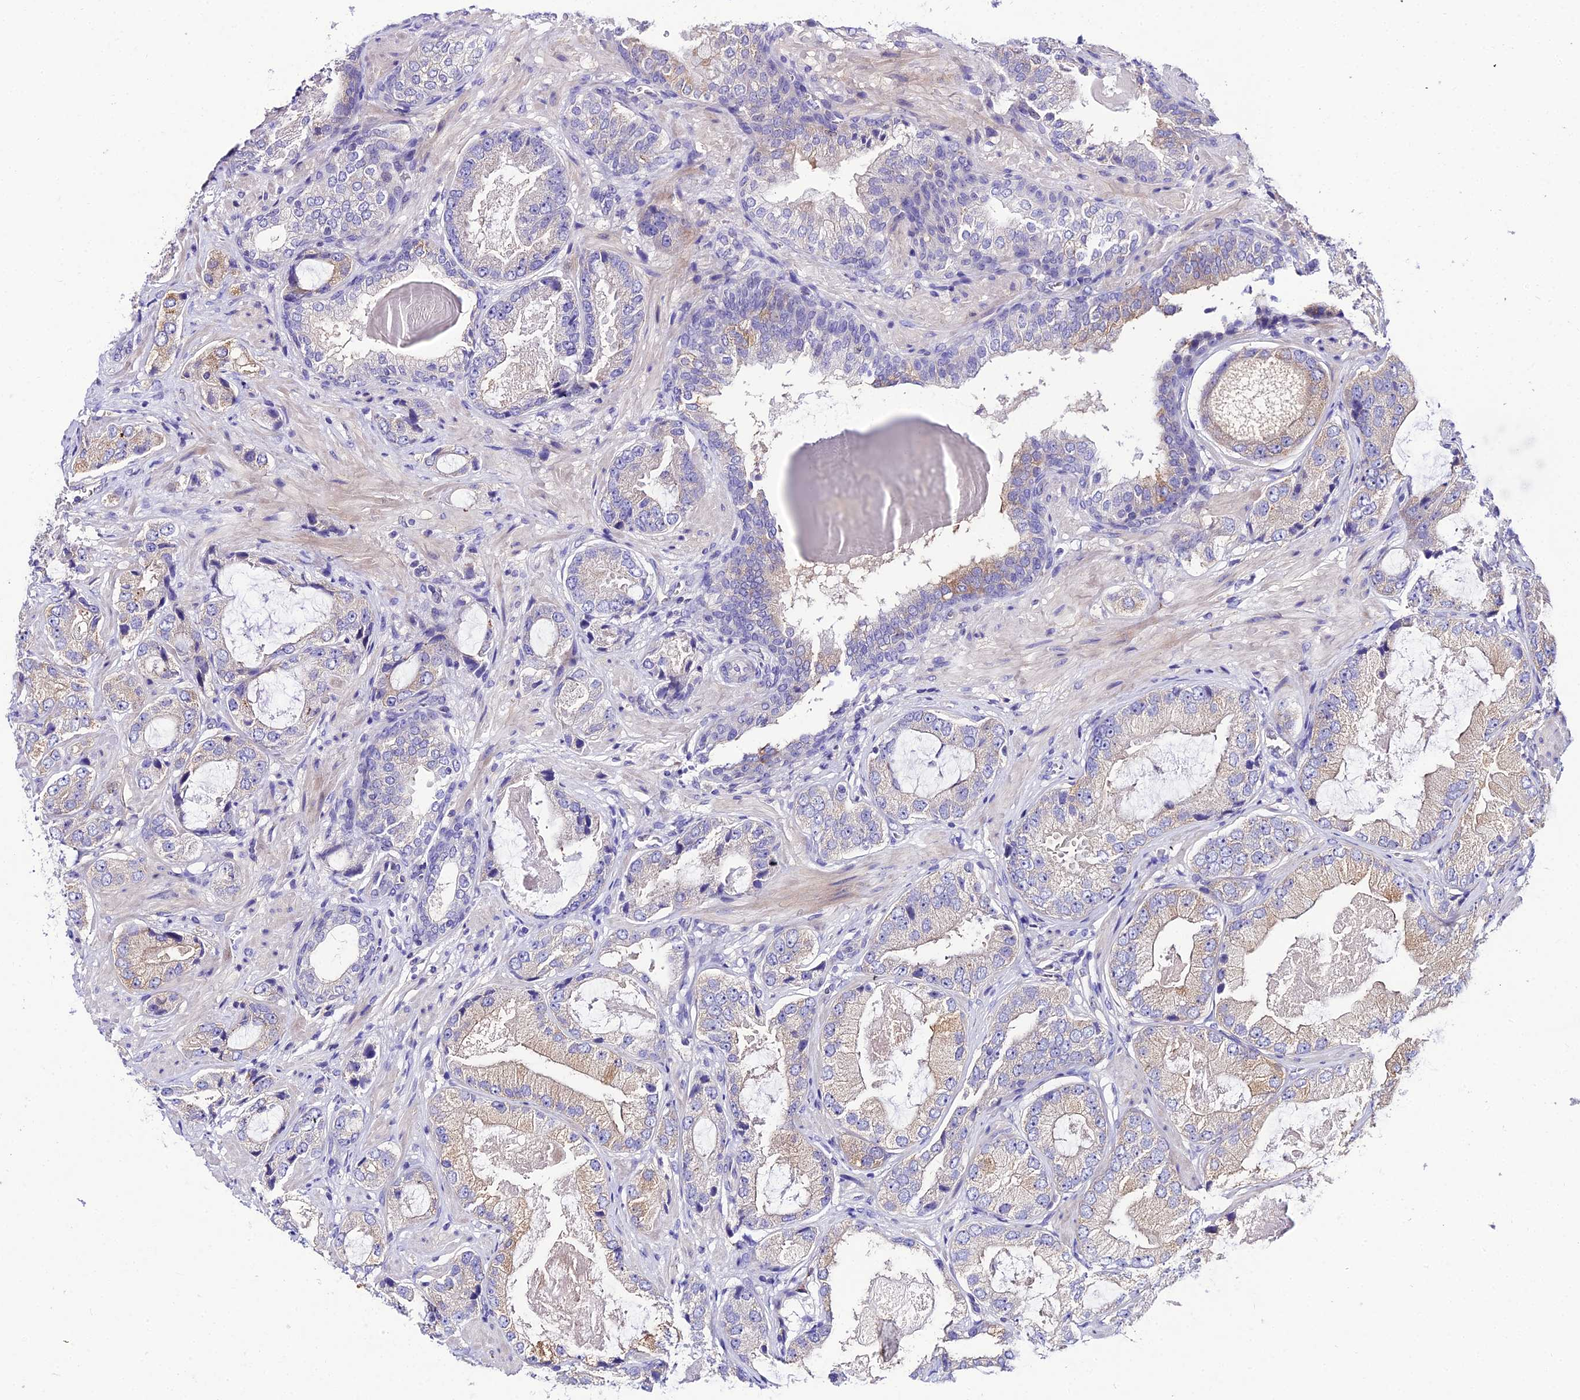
{"staining": {"intensity": "weak", "quantity": "<25%", "location": "cytoplasmic/membranous"}, "tissue": "prostate cancer", "cell_type": "Tumor cells", "image_type": "cancer", "snomed": [{"axis": "morphology", "description": "Adenocarcinoma, High grade"}, {"axis": "topography", "description": "Prostate"}], "caption": "Tumor cells are negative for protein expression in human prostate cancer (adenocarcinoma (high-grade)).", "gene": "SHQ1", "patient": {"sex": "male", "age": 59}}